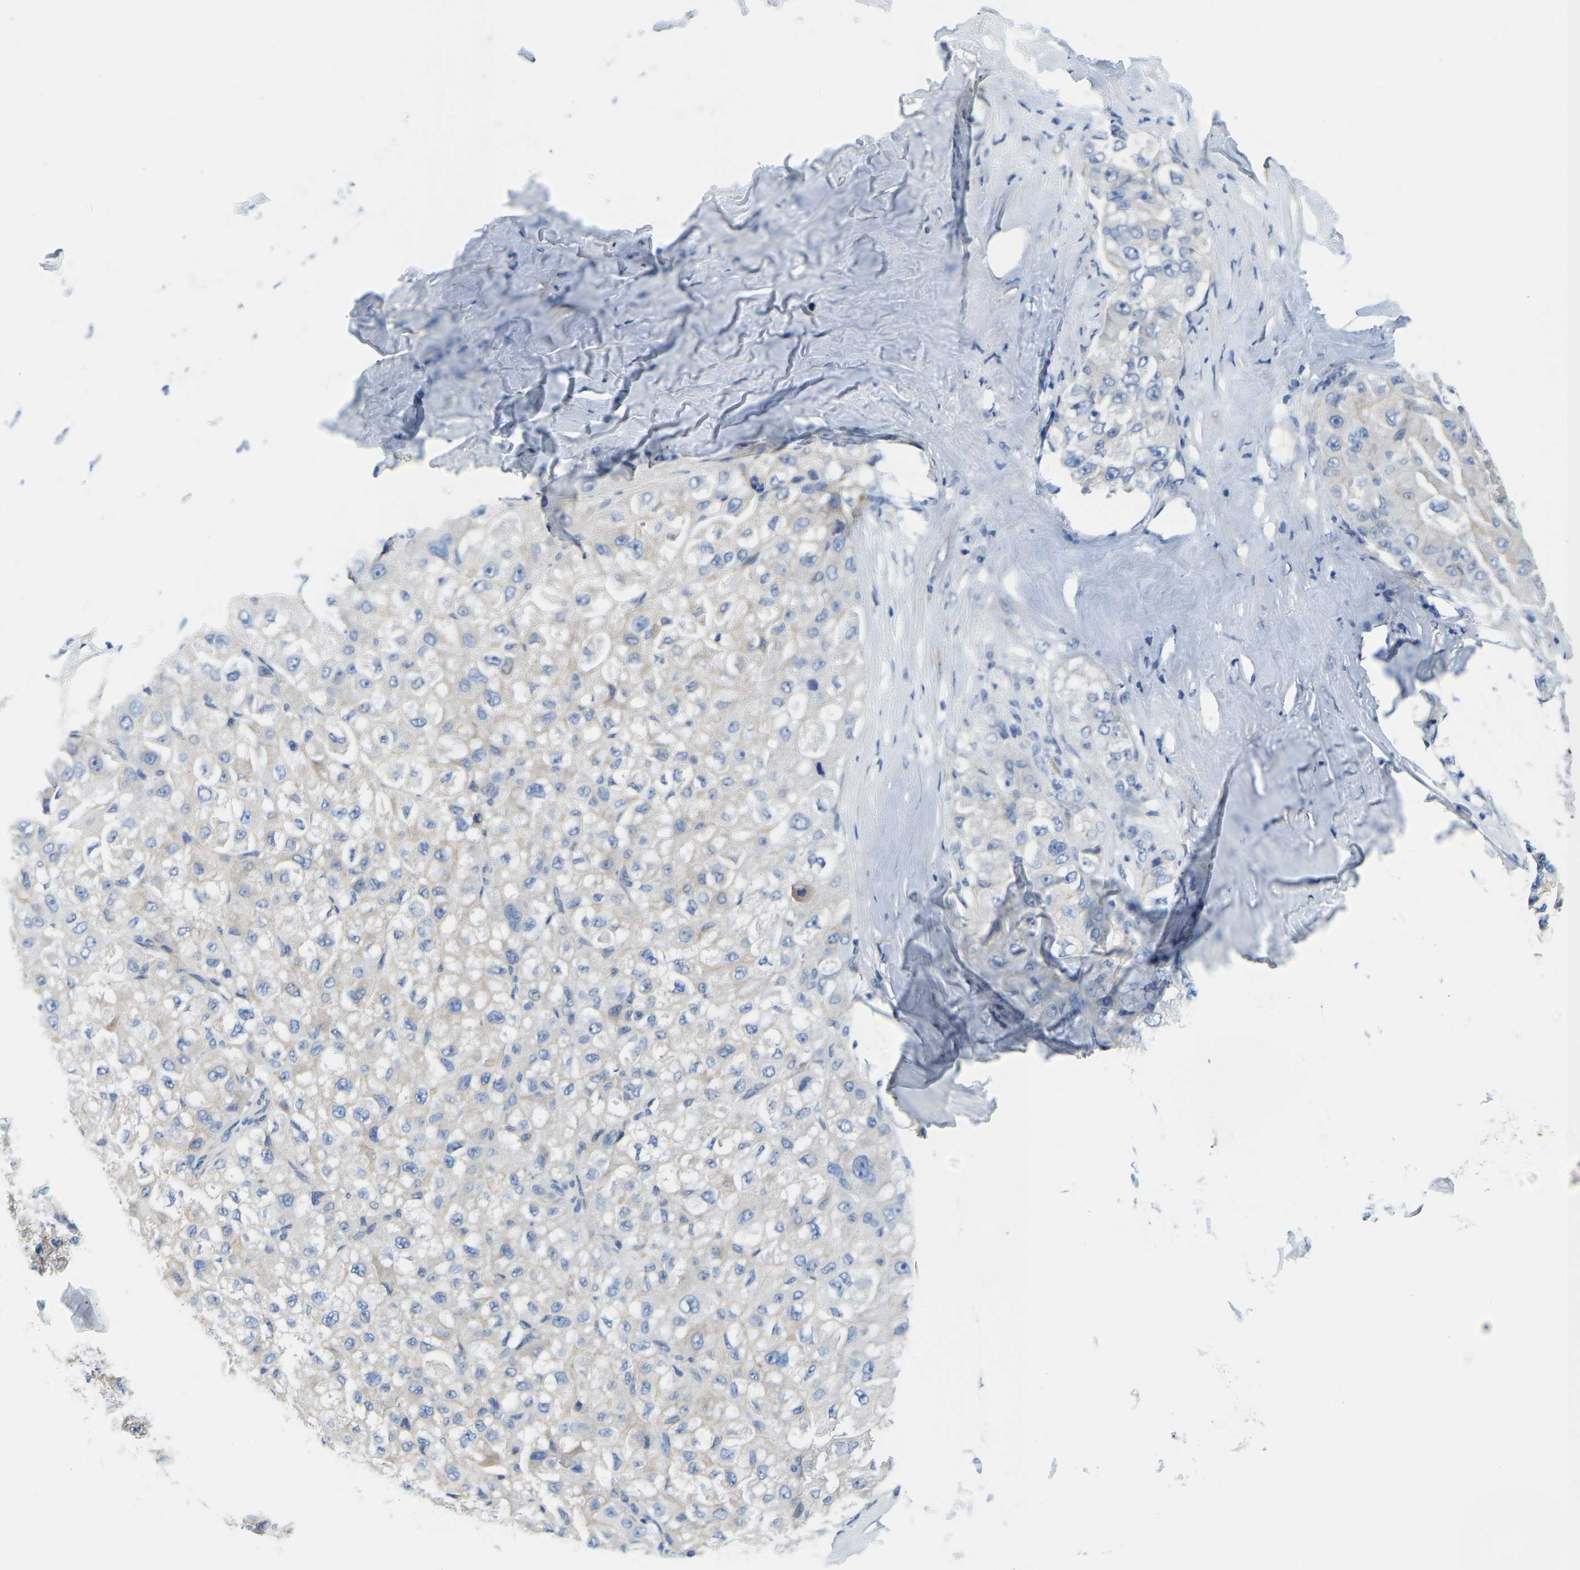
{"staining": {"intensity": "negative", "quantity": "none", "location": "none"}, "tissue": "liver cancer", "cell_type": "Tumor cells", "image_type": "cancer", "snomed": [{"axis": "morphology", "description": "Carcinoma, Hepatocellular, NOS"}, {"axis": "topography", "description": "Liver"}], "caption": "Immunohistochemistry of human liver cancer shows no expression in tumor cells.", "gene": "DSCAM", "patient": {"sex": "male", "age": 80}}